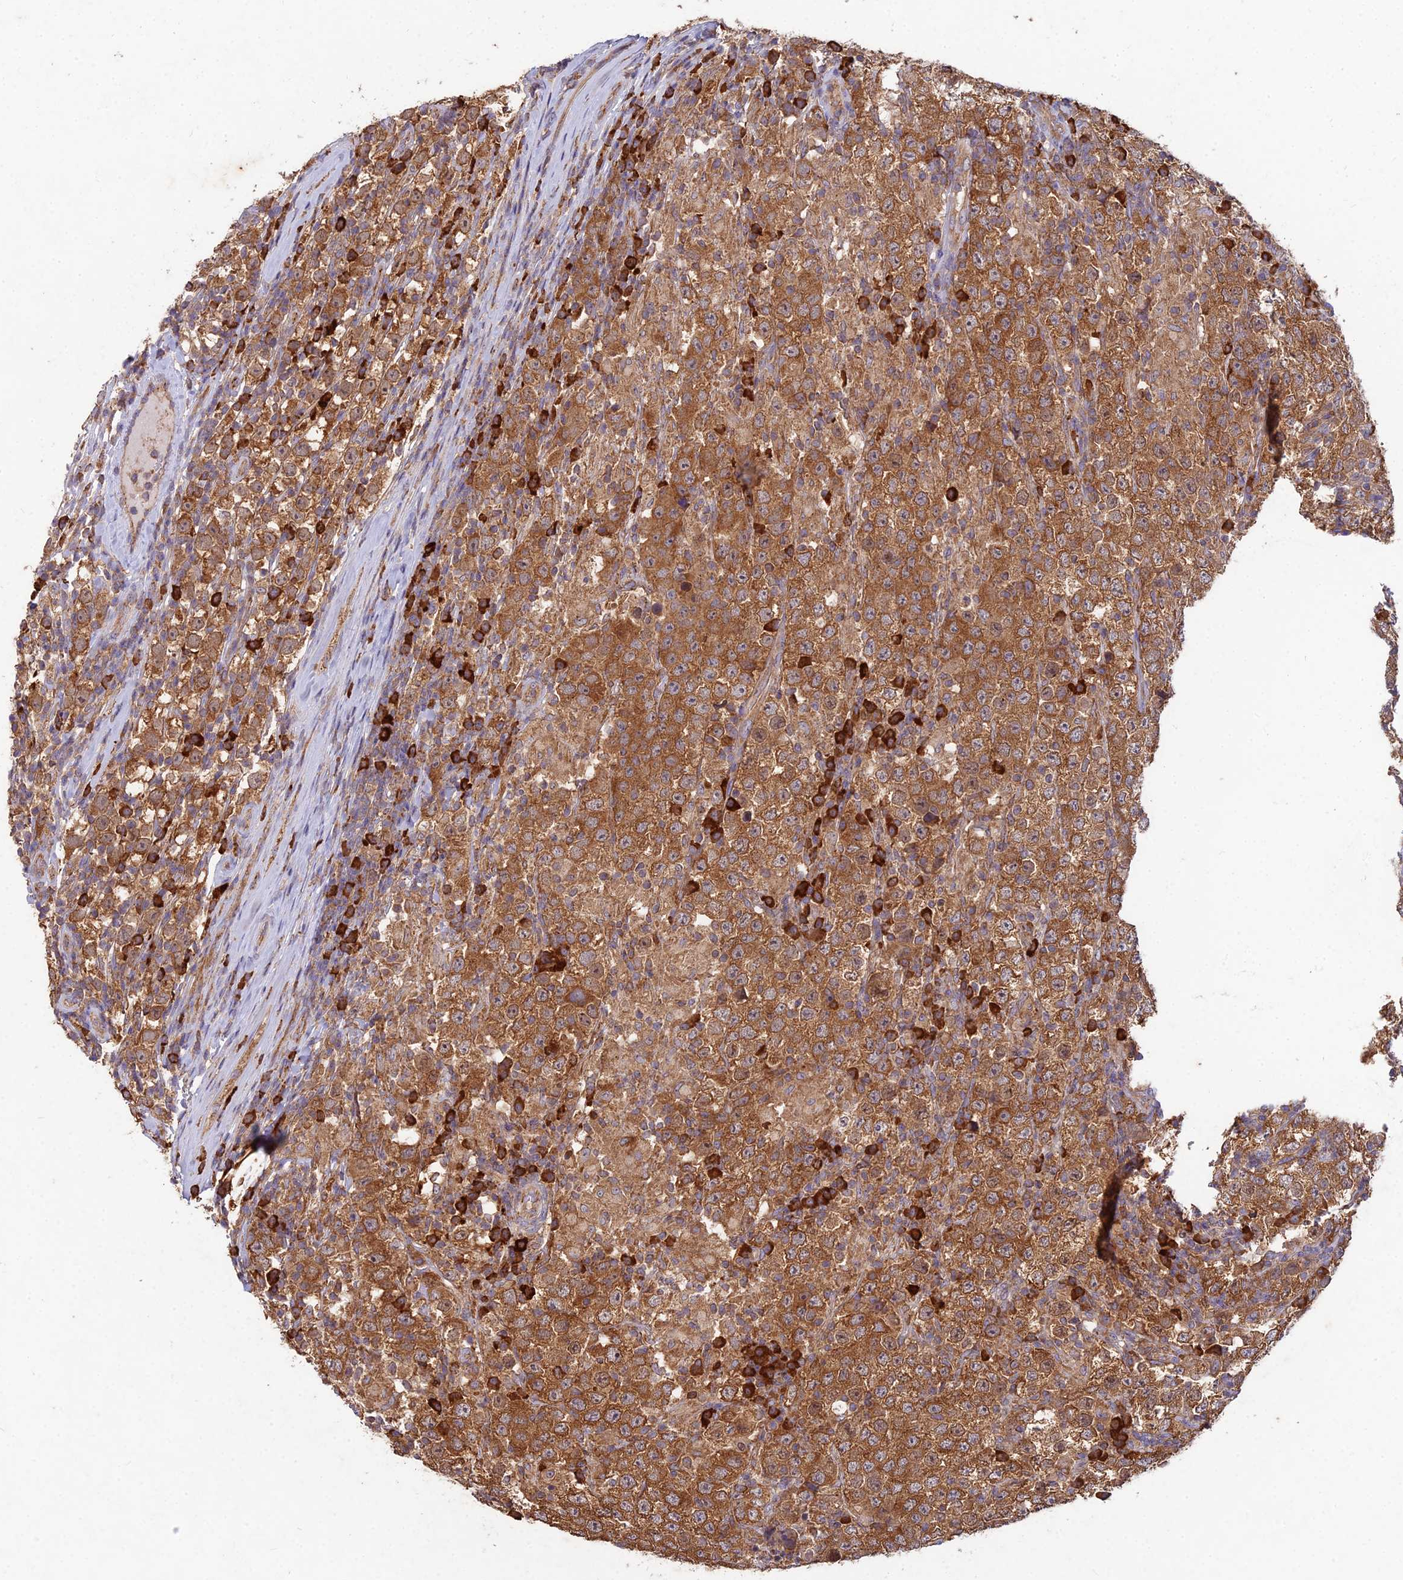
{"staining": {"intensity": "moderate", "quantity": ">75%", "location": "cytoplasmic/membranous"}, "tissue": "testis cancer", "cell_type": "Tumor cells", "image_type": "cancer", "snomed": [{"axis": "morphology", "description": "Normal tissue, NOS"}, {"axis": "morphology", "description": "Urothelial carcinoma, High grade"}, {"axis": "morphology", "description": "Seminoma, NOS"}, {"axis": "morphology", "description": "Carcinoma, Embryonal, NOS"}, {"axis": "topography", "description": "Urinary bladder"}, {"axis": "topography", "description": "Testis"}], "caption": "High-magnification brightfield microscopy of seminoma (testis) stained with DAB (3,3'-diaminobenzidine) (brown) and counterstained with hematoxylin (blue). tumor cells exhibit moderate cytoplasmic/membranous positivity is seen in approximately>75% of cells. (Stains: DAB in brown, nuclei in blue, Microscopy: brightfield microscopy at high magnification).", "gene": "NXNL2", "patient": {"sex": "male", "age": 41}}